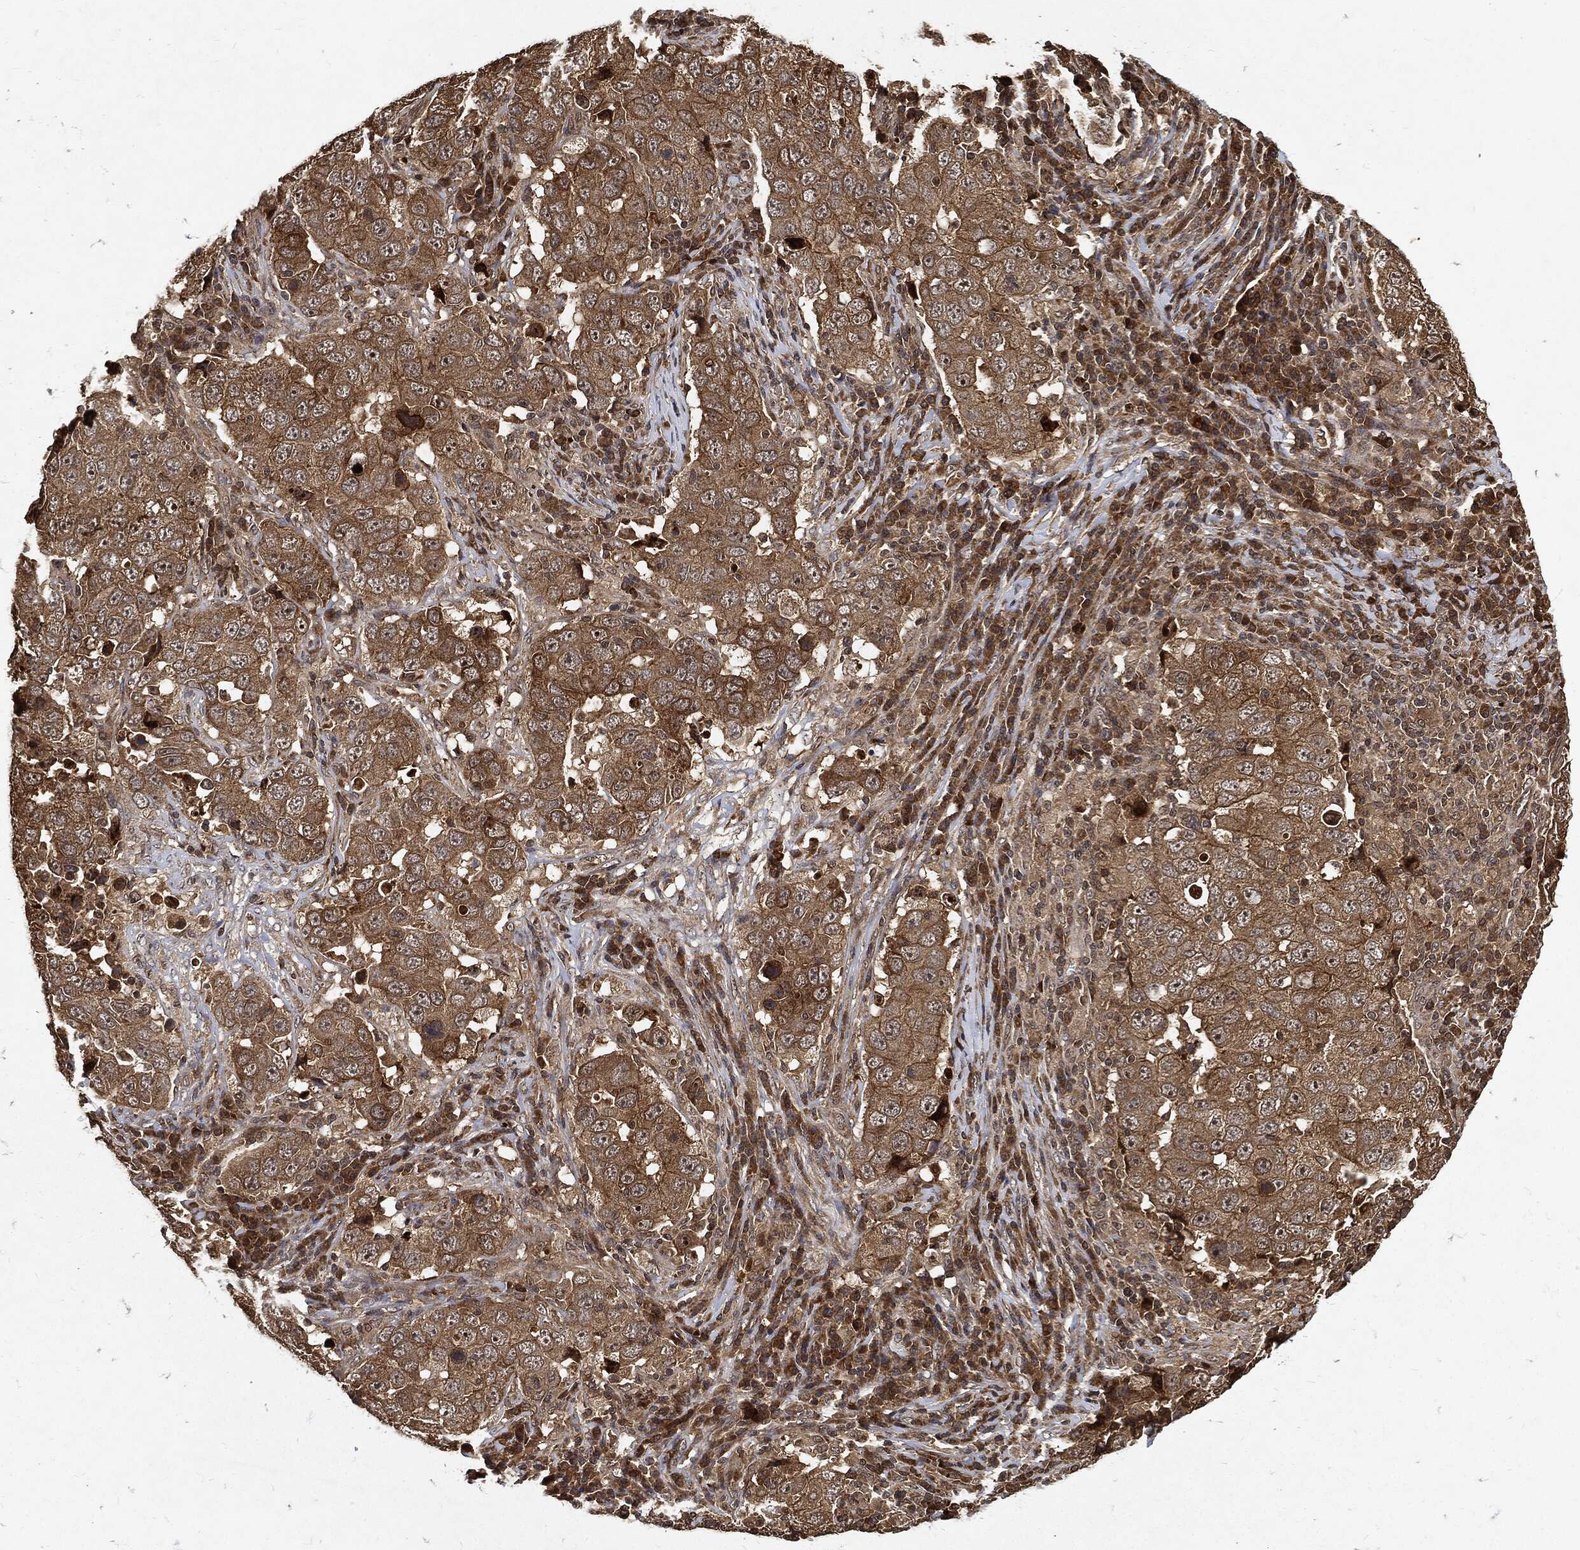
{"staining": {"intensity": "moderate", "quantity": ">75%", "location": "cytoplasmic/membranous"}, "tissue": "lung cancer", "cell_type": "Tumor cells", "image_type": "cancer", "snomed": [{"axis": "morphology", "description": "Adenocarcinoma, NOS"}, {"axis": "topography", "description": "Lung"}], "caption": "Adenocarcinoma (lung) tissue demonstrates moderate cytoplasmic/membranous positivity in approximately >75% of tumor cells, visualized by immunohistochemistry.", "gene": "ZNF226", "patient": {"sex": "male", "age": 73}}